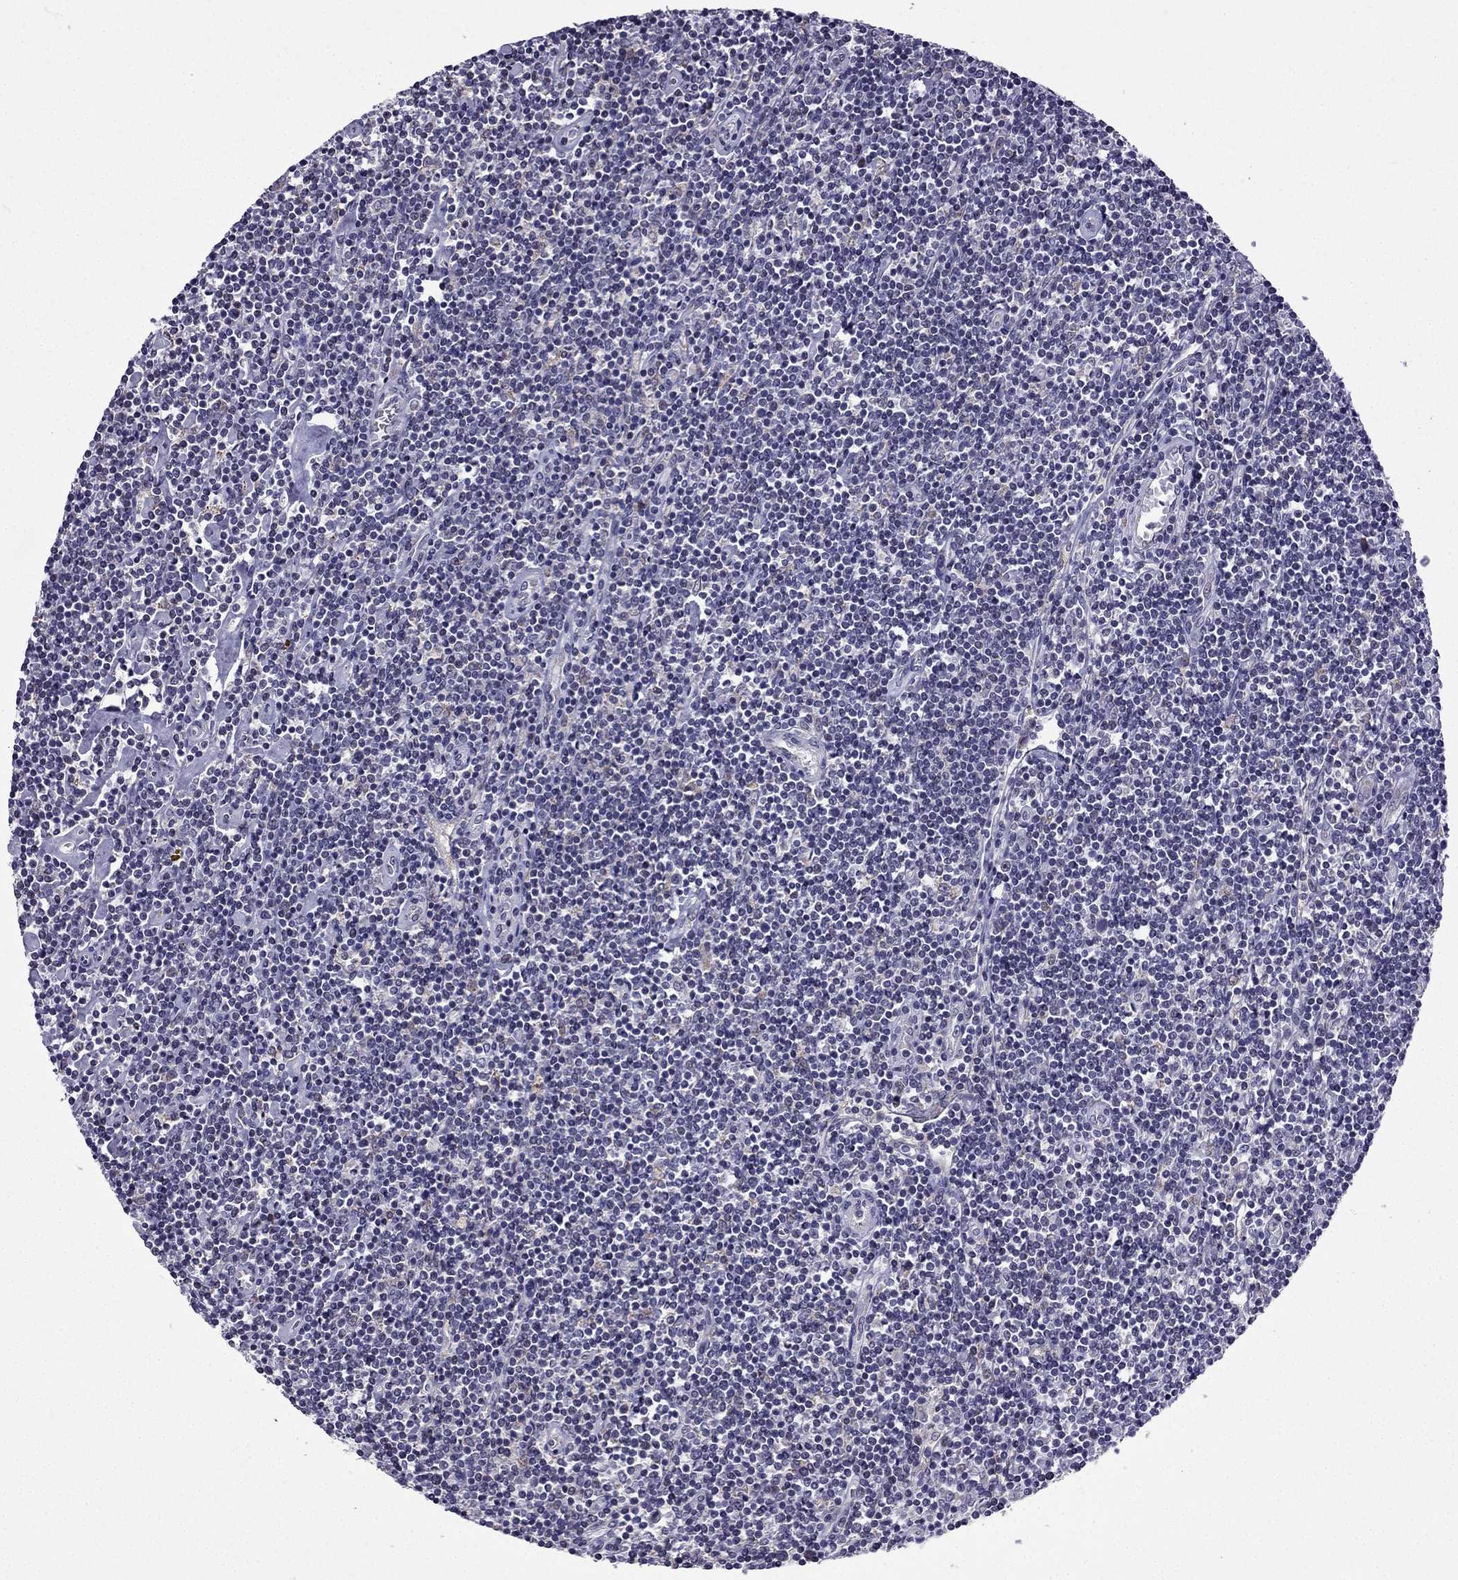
{"staining": {"intensity": "negative", "quantity": "none", "location": "none"}, "tissue": "lymphoma", "cell_type": "Tumor cells", "image_type": "cancer", "snomed": [{"axis": "morphology", "description": "Hodgkin's disease, NOS"}, {"axis": "topography", "description": "Lymph node"}], "caption": "Histopathology image shows no protein expression in tumor cells of lymphoma tissue.", "gene": "SLC6A2", "patient": {"sex": "male", "age": 40}}